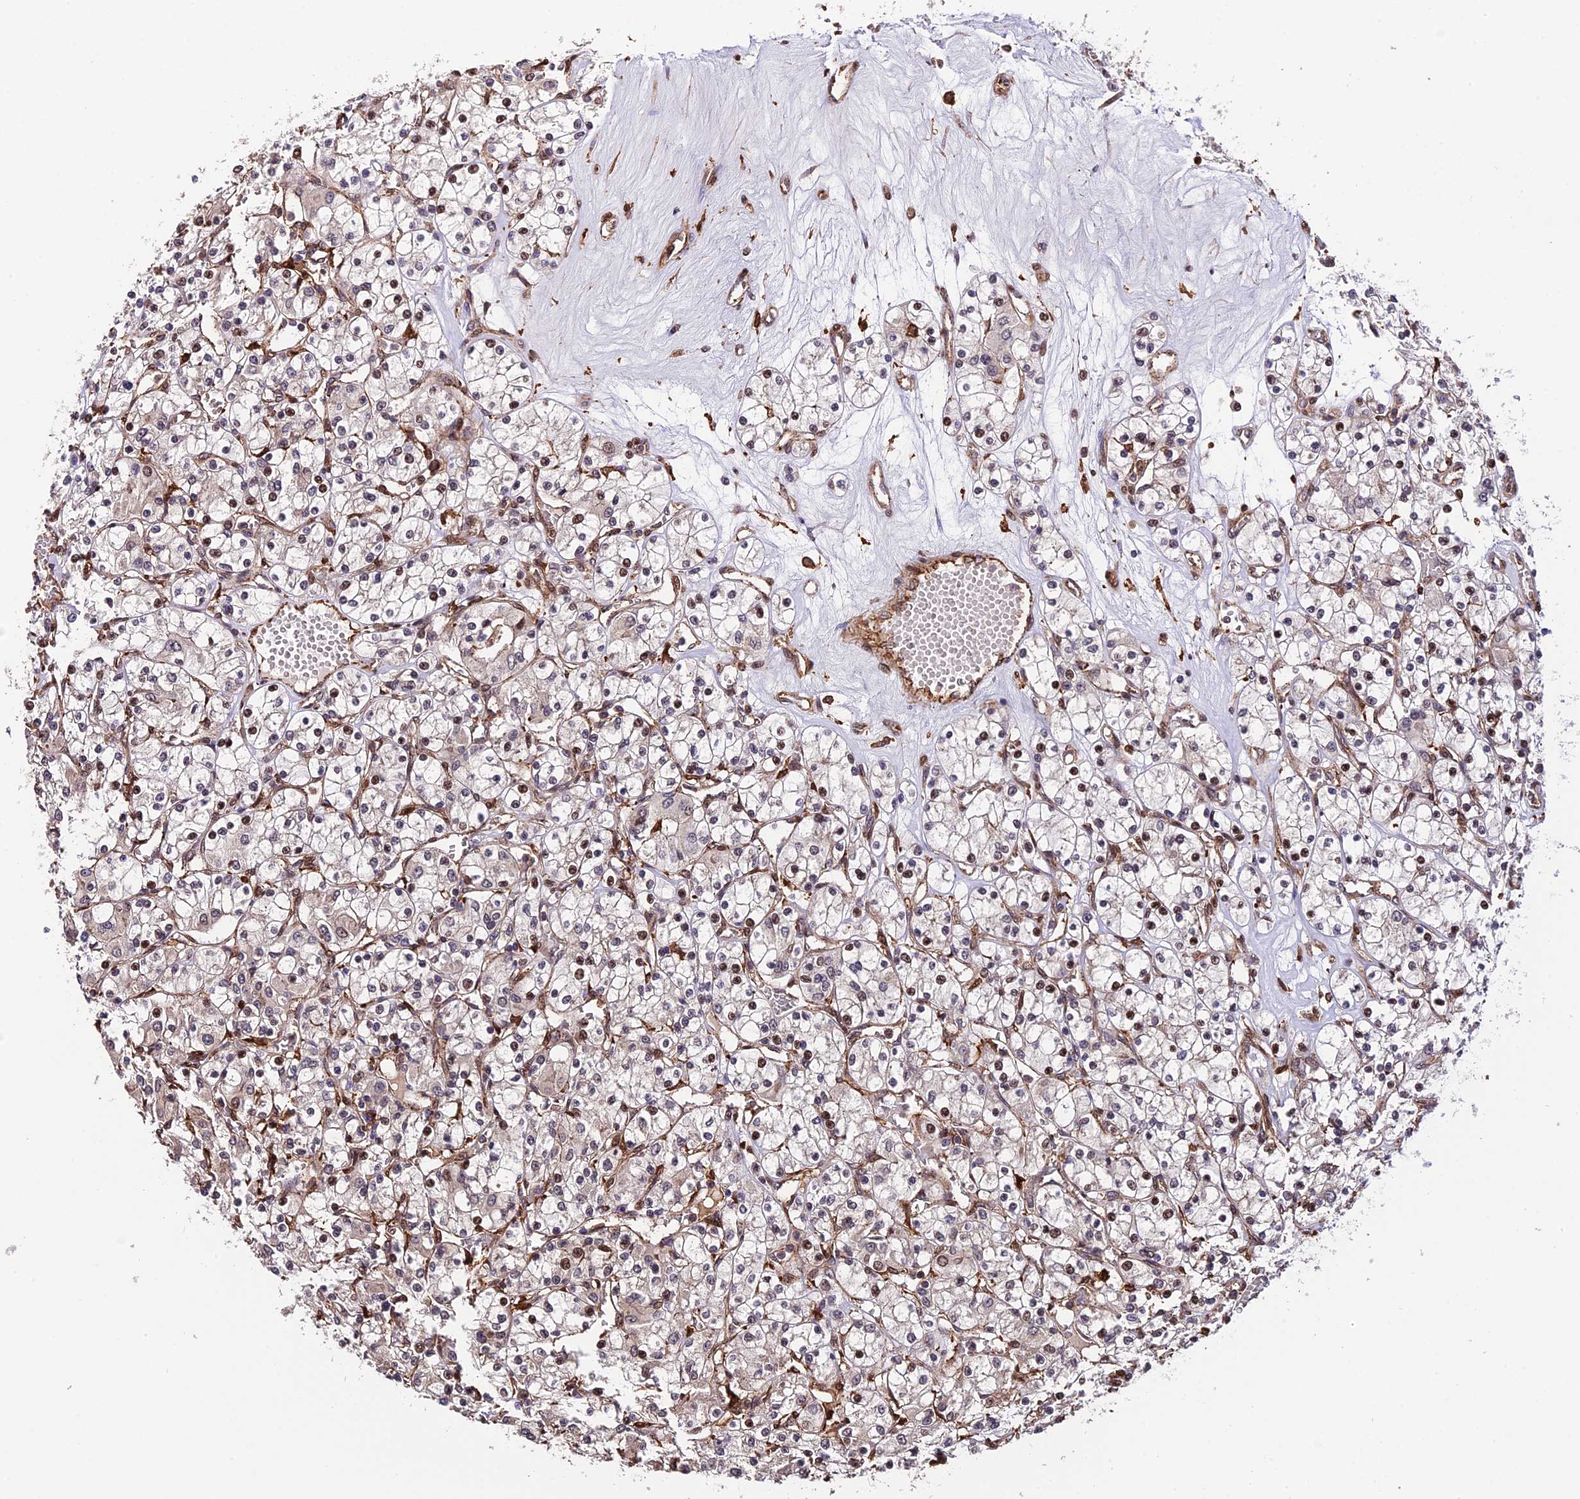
{"staining": {"intensity": "weak", "quantity": "25%-75%", "location": "nuclear"}, "tissue": "renal cancer", "cell_type": "Tumor cells", "image_type": "cancer", "snomed": [{"axis": "morphology", "description": "Adenocarcinoma, NOS"}, {"axis": "topography", "description": "Kidney"}], "caption": "Immunohistochemical staining of human renal cancer demonstrates low levels of weak nuclear protein expression in approximately 25%-75% of tumor cells.", "gene": "HERPUD1", "patient": {"sex": "female", "age": 59}}